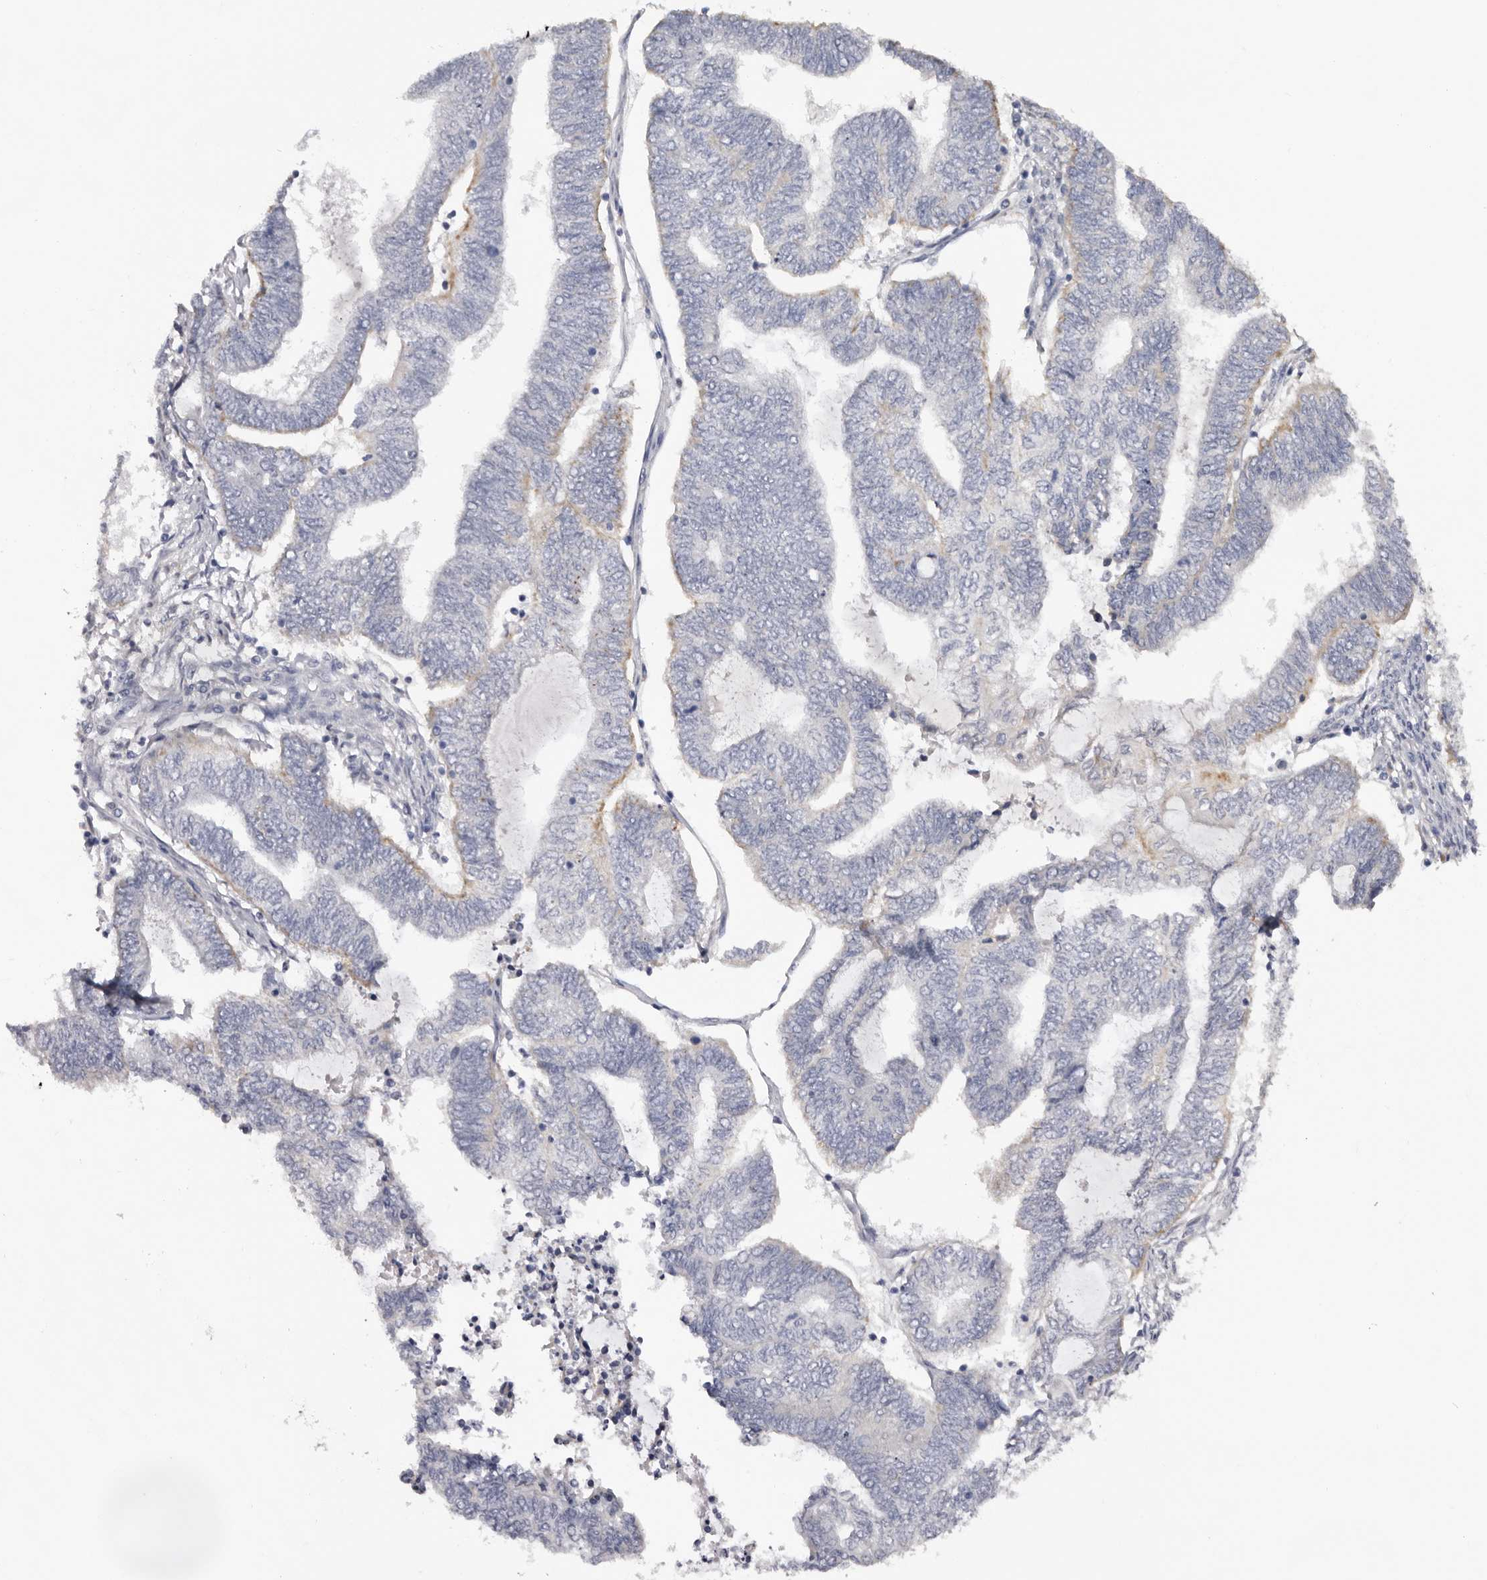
{"staining": {"intensity": "negative", "quantity": "none", "location": "none"}, "tissue": "endometrial cancer", "cell_type": "Tumor cells", "image_type": "cancer", "snomed": [{"axis": "morphology", "description": "Adenocarcinoma, NOS"}, {"axis": "topography", "description": "Uterus"}, {"axis": "topography", "description": "Endometrium"}], "caption": "This is an immunohistochemistry (IHC) histopathology image of endometrial cancer. There is no staining in tumor cells.", "gene": "DAP", "patient": {"sex": "female", "age": 70}}